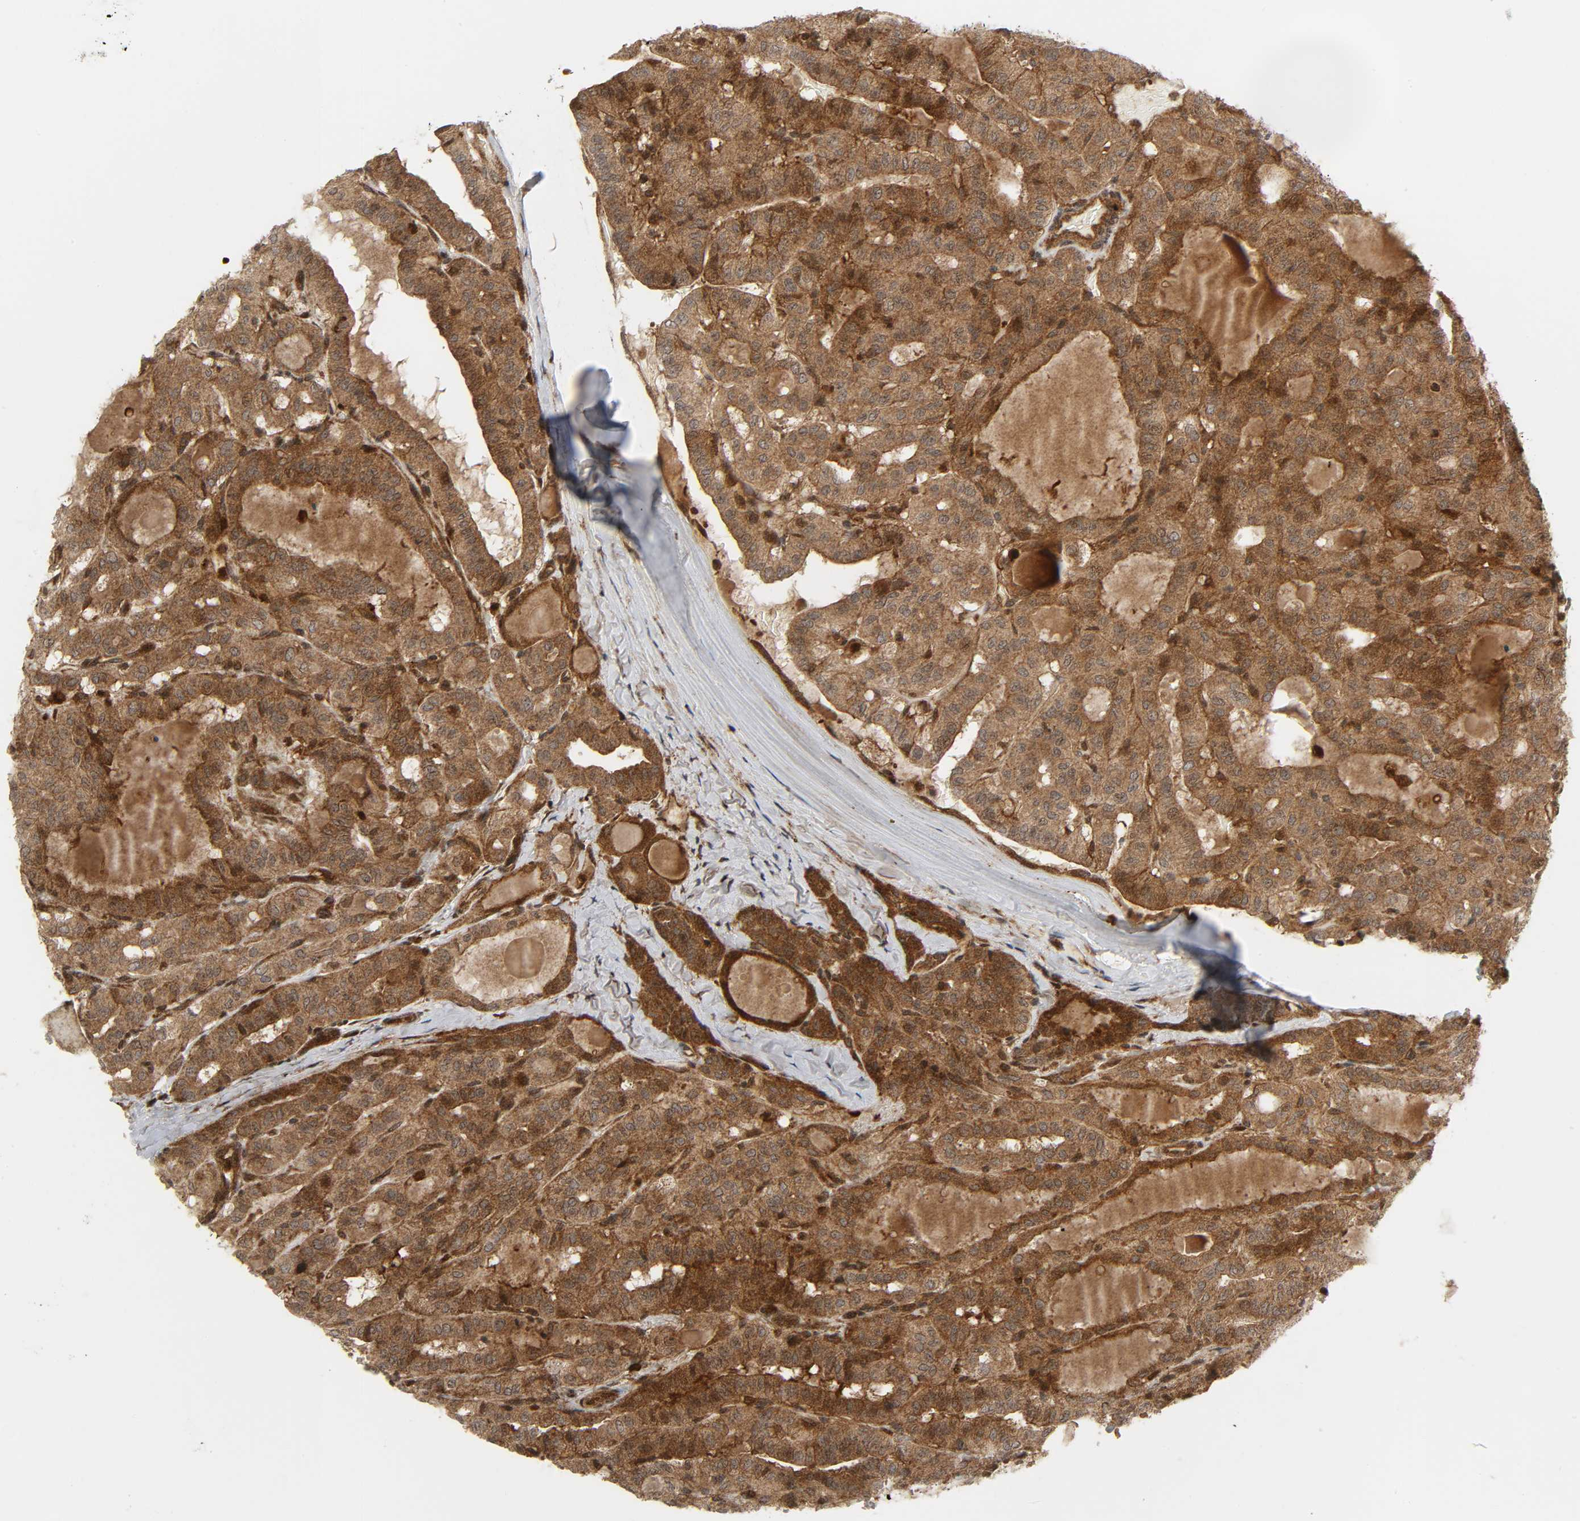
{"staining": {"intensity": "strong", "quantity": ">75%", "location": "cytoplasmic/membranous"}, "tissue": "thyroid cancer", "cell_type": "Tumor cells", "image_type": "cancer", "snomed": [{"axis": "morphology", "description": "Papillary adenocarcinoma, NOS"}, {"axis": "topography", "description": "Thyroid gland"}], "caption": "Human thyroid cancer stained for a protein (brown) shows strong cytoplasmic/membranous positive positivity in approximately >75% of tumor cells.", "gene": "CHUK", "patient": {"sex": "male", "age": 77}}